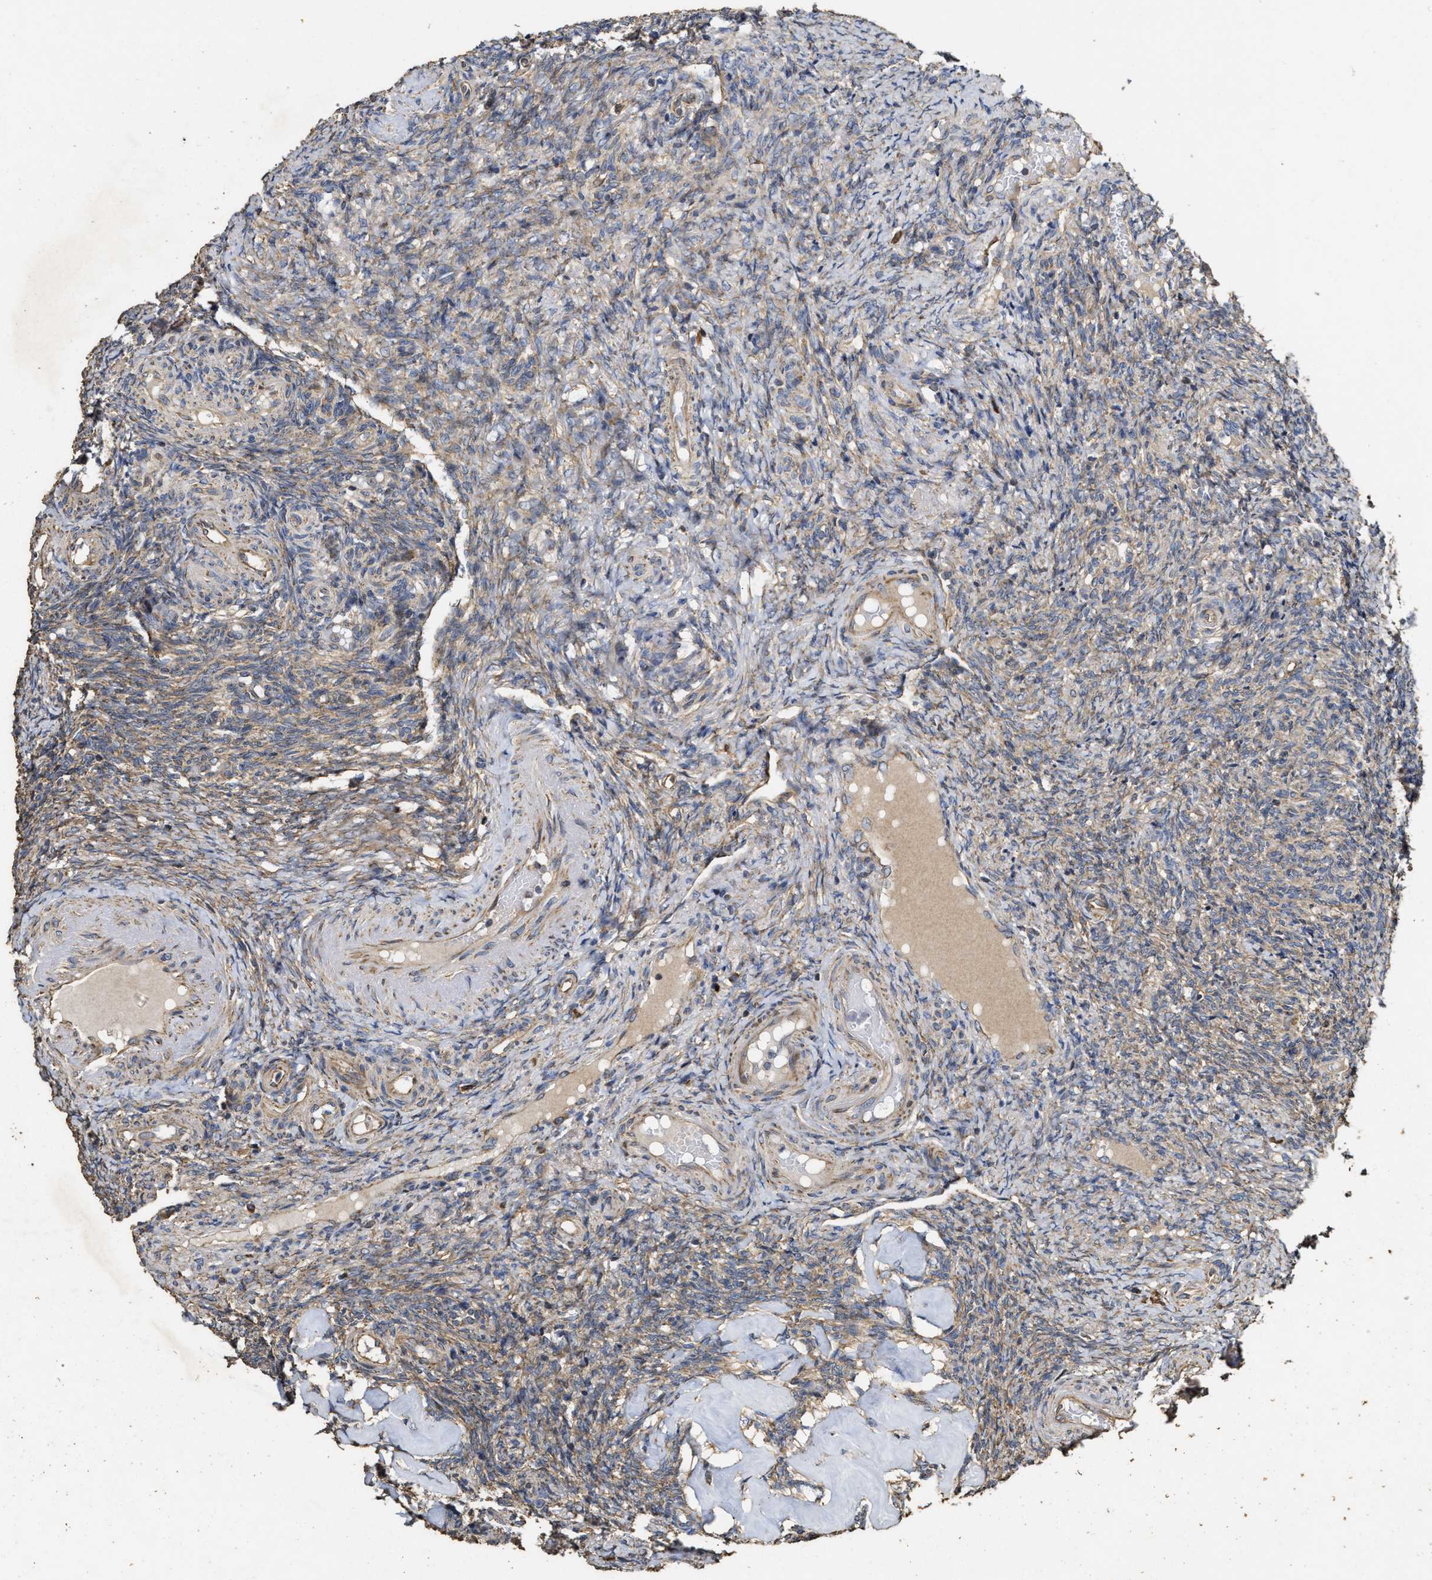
{"staining": {"intensity": "moderate", "quantity": ">75%", "location": "cytoplasmic/membranous"}, "tissue": "ovary", "cell_type": "Follicle cells", "image_type": "normal", "snomed": [{"axis": "morphology", "description": "Normal tissue, NOS"}, {"axis": "topography", "description": "Ovary"}], "caption": "About >75% of follicle cells in normal ovary demonstrate moderate cytoplasmic/membranous protein positivity as visualized by brown immunohistochemical staining.", "gene": "NAV1", "patient": {"sex": "female", "age": 41}}